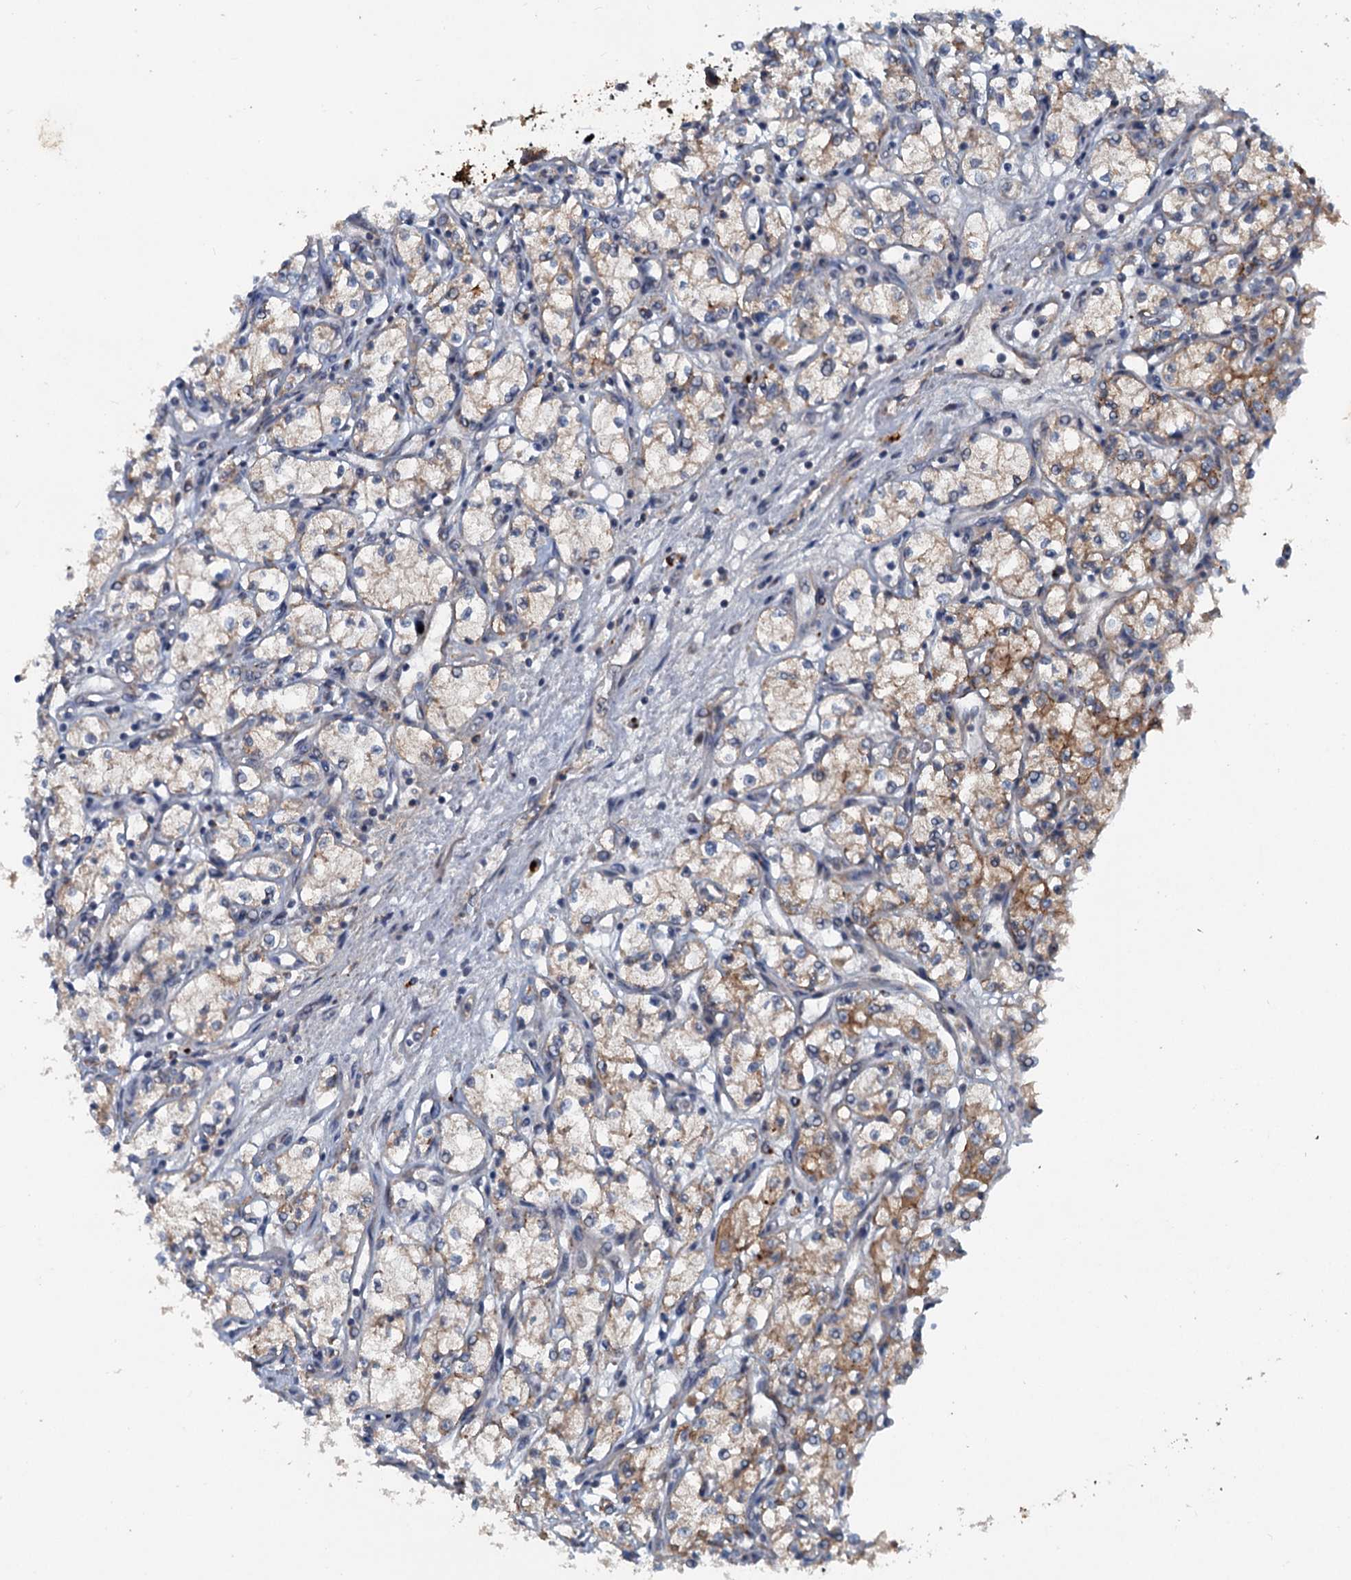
{"staining": {"intensity": "moderate", "quantity": "25%-75%", "location": "cytoplasmic/membranous"}, "tissue": "renal cancer", "cell_type": "Tumor cells", "image_type": "cancer", "snomed": [{"axis": "morphology", "description": "Adenocarcinoma, NOS"}, {"axis": "topography", "description": "Kidney"}], "caption": "Protein expression by immunohistochemistry shows moderate cytoplasmic/membranous expression in about 25%-75% of tumor cells in renal adenocarcinoma. (brown staining indicates protein expression, while blue staining denotes nuclei).", "gene": "N4BP2L2", "patient": {"sex": "male", "age": 59}}